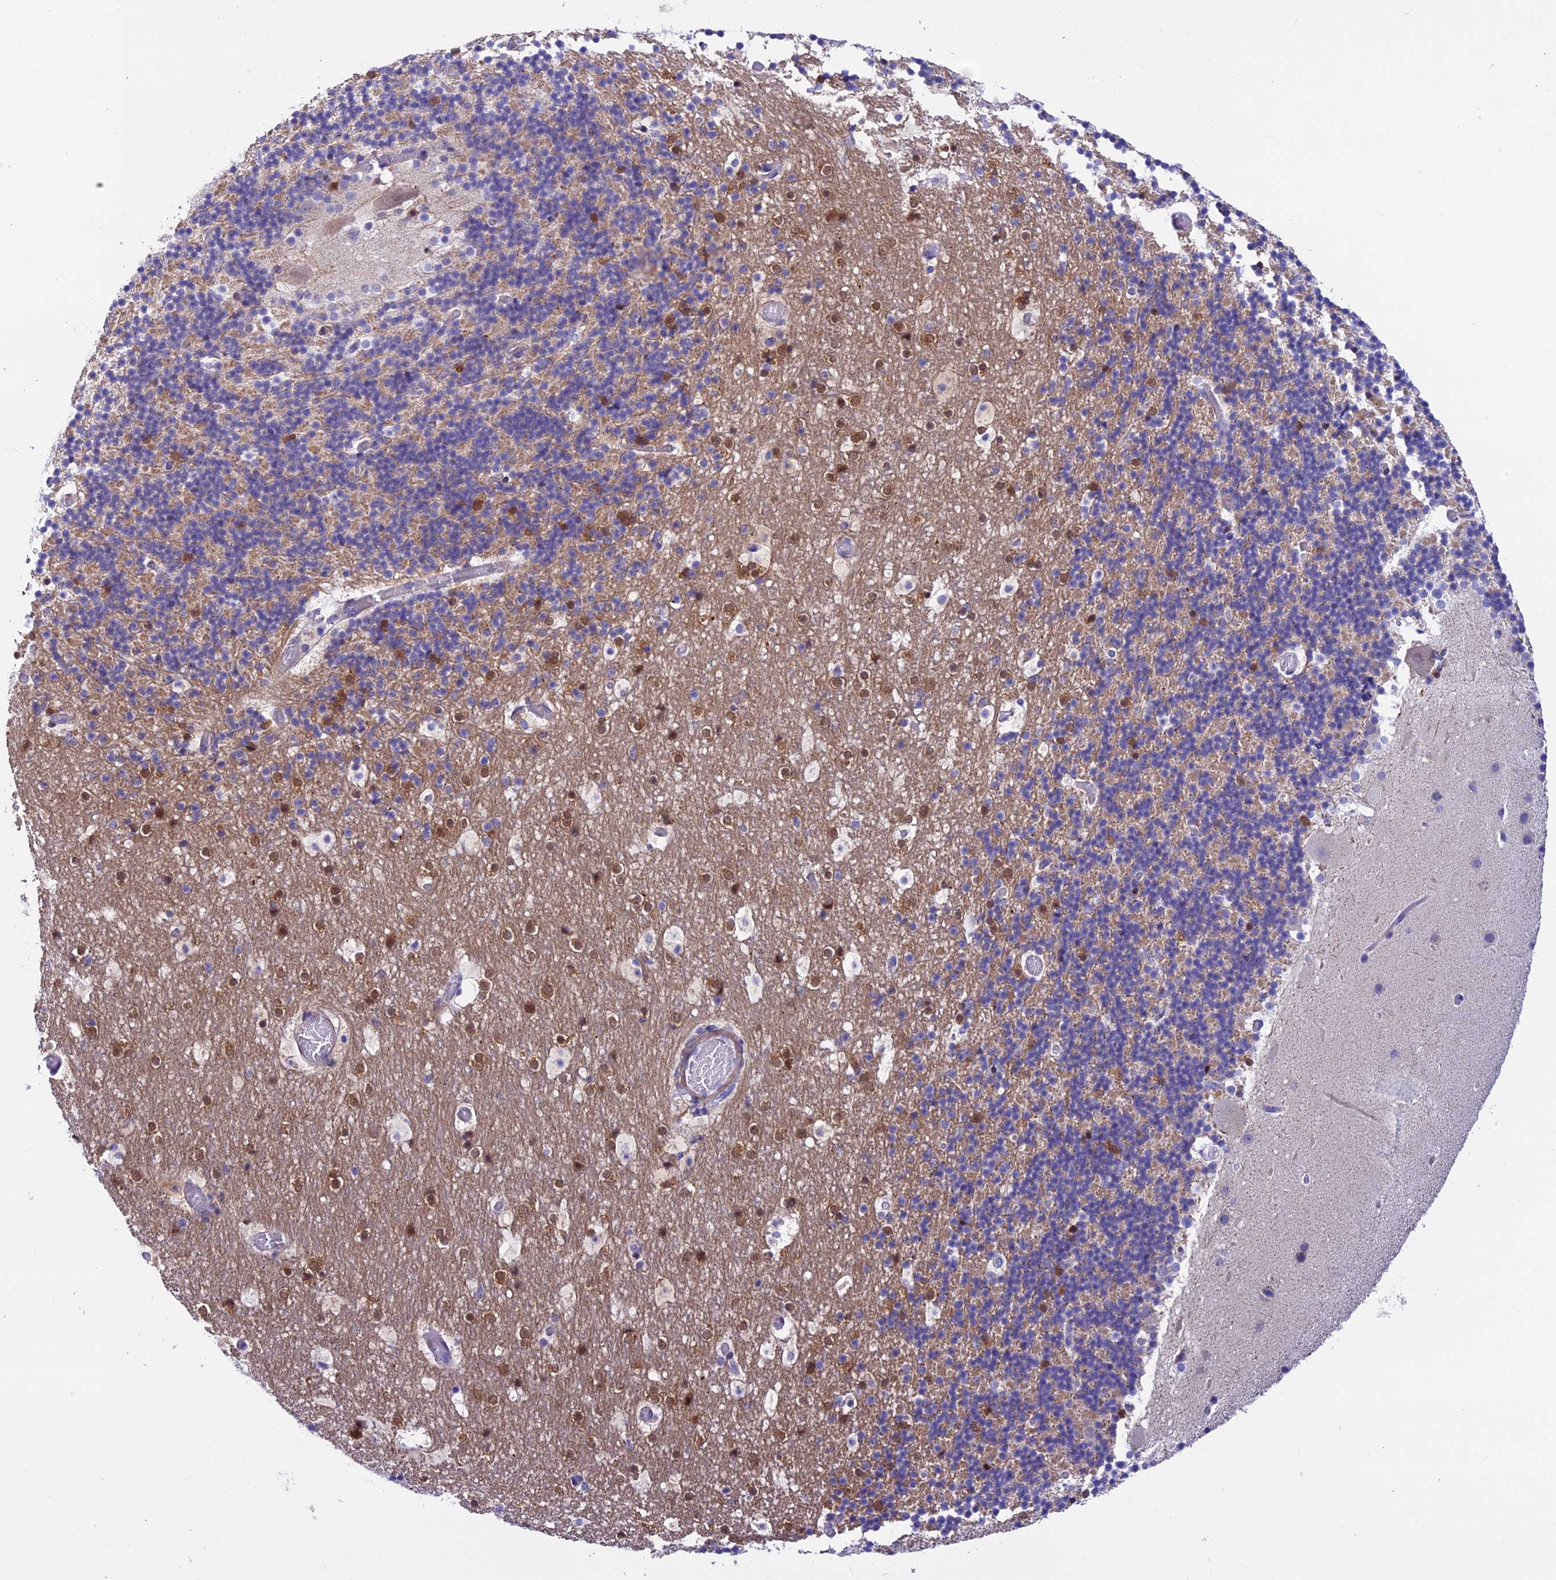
{"staining": {"intensity": "negative", "quantity": "none", "location": "none"}, "tissue": "cerebellum", "cell_type": "Cells in granular layer", "image_type": "normal", "snomed": [{"axis": "morphology", "description": "Normal tissue, NOS"}, {"axis": "topography", "description": "Cerebellum"}], "caption": "Immunohistochemistry (IHC) photomicrograph of unremarkable cerebellum: human cerebellum stained with DAB (3,3'-diaminobenzidine) demonstrates no significant protein positivity in cells in granular layer. Nuclei are stained in blue.", "gene": "IGSF6", "patient": {"sex": "male", "age": 57}}